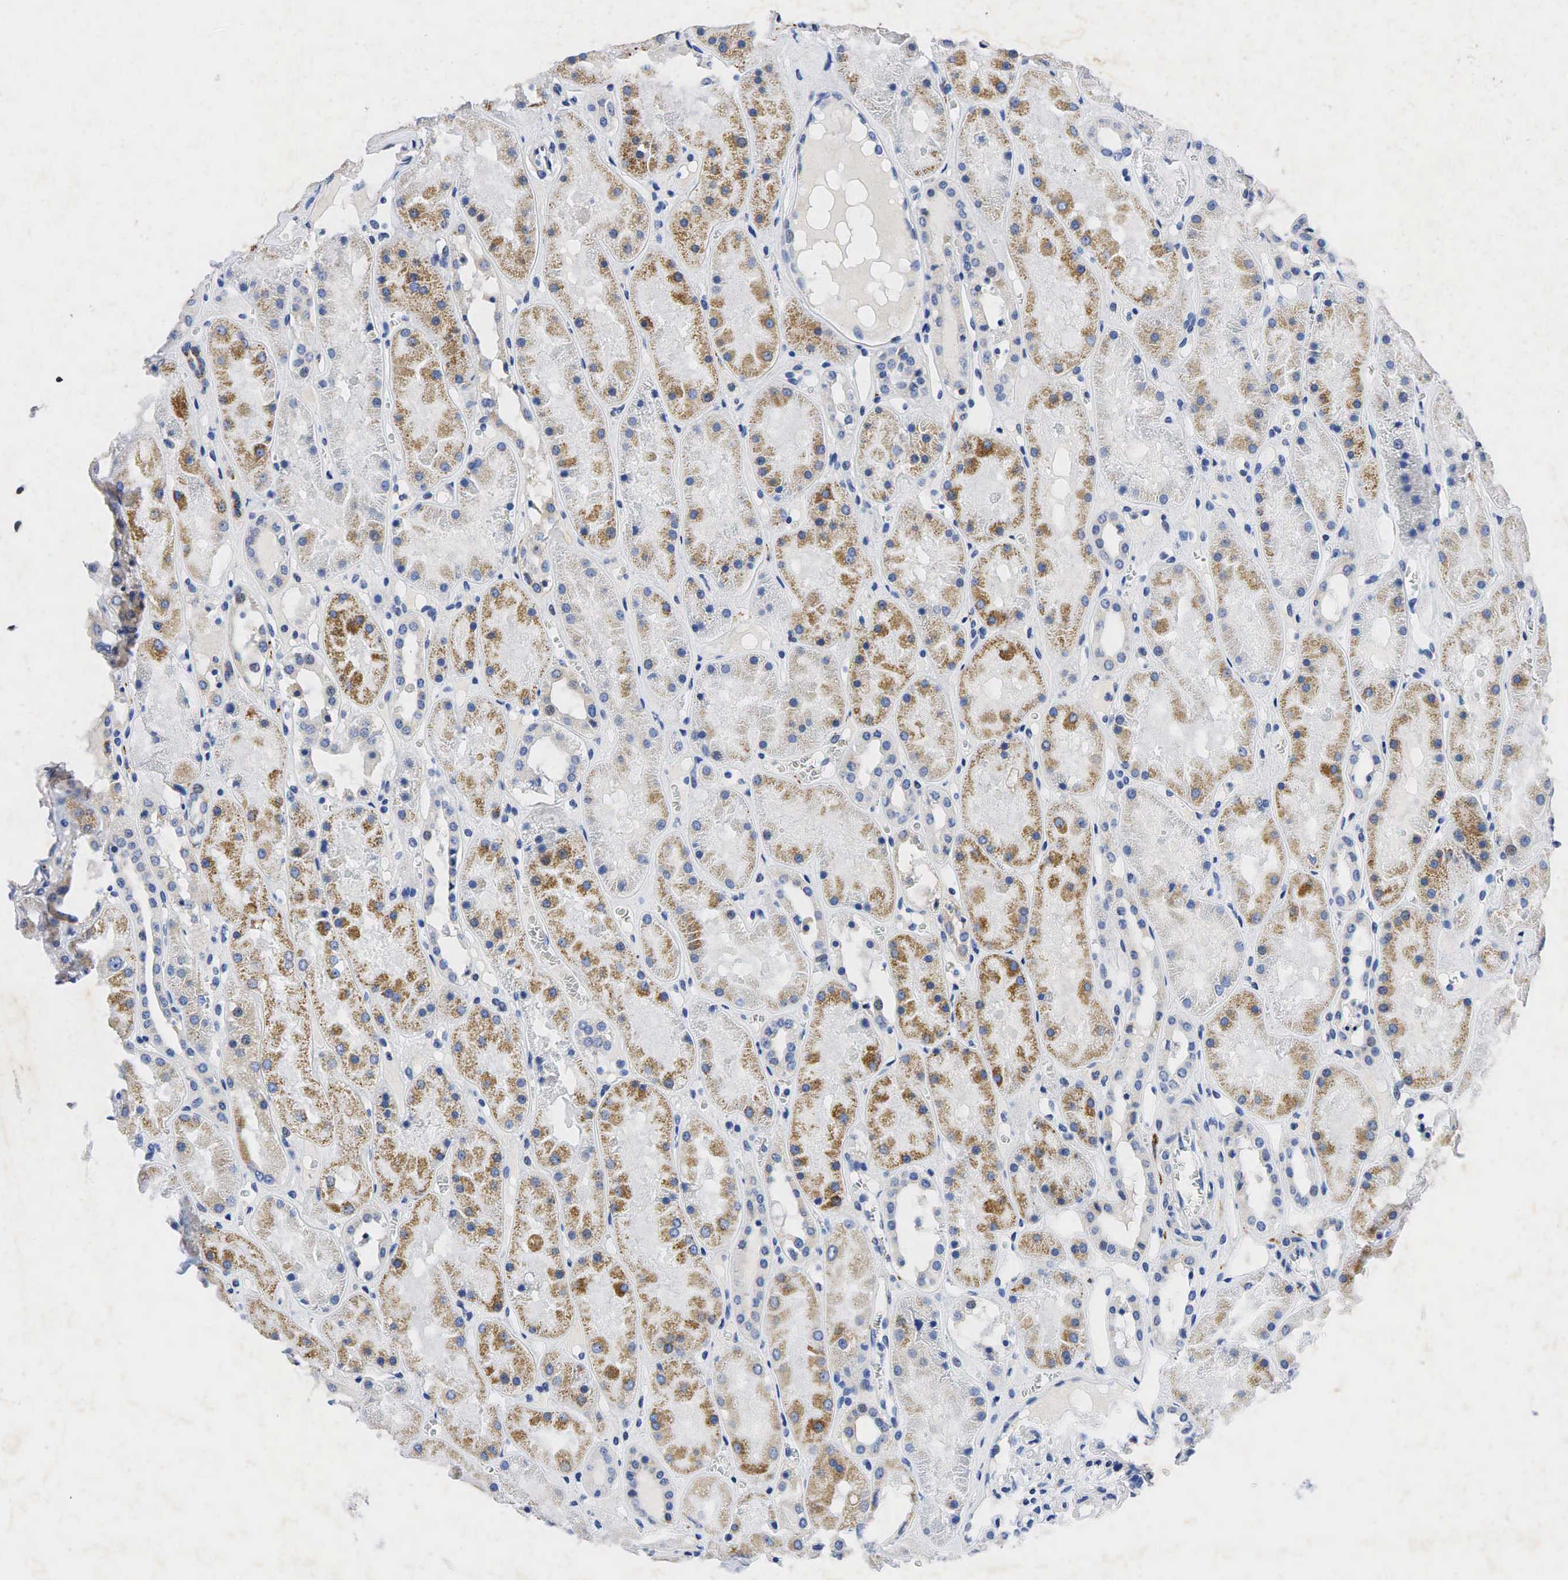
{"staining": {"intensity": "negative", "quantity": "none", "location": "none"}, "tissue": "kidney", "cell_type": "Cells in glomeruli", "image_type": "normal", "snomed": [{"axis": "morphology", "description": "Normal tissue, NOS"}, {"axis": "topography", "description": "Kidney"}], "caption": "Immunohistochemistry of normal kidney displays no positivity in cells in glomeruli. (DAB (3,3'-diaminobenzidine) immunohistochemistry (IHC), high magnification).", "gene": "SYP", "patient": {"sex": "male", "age": 36}}